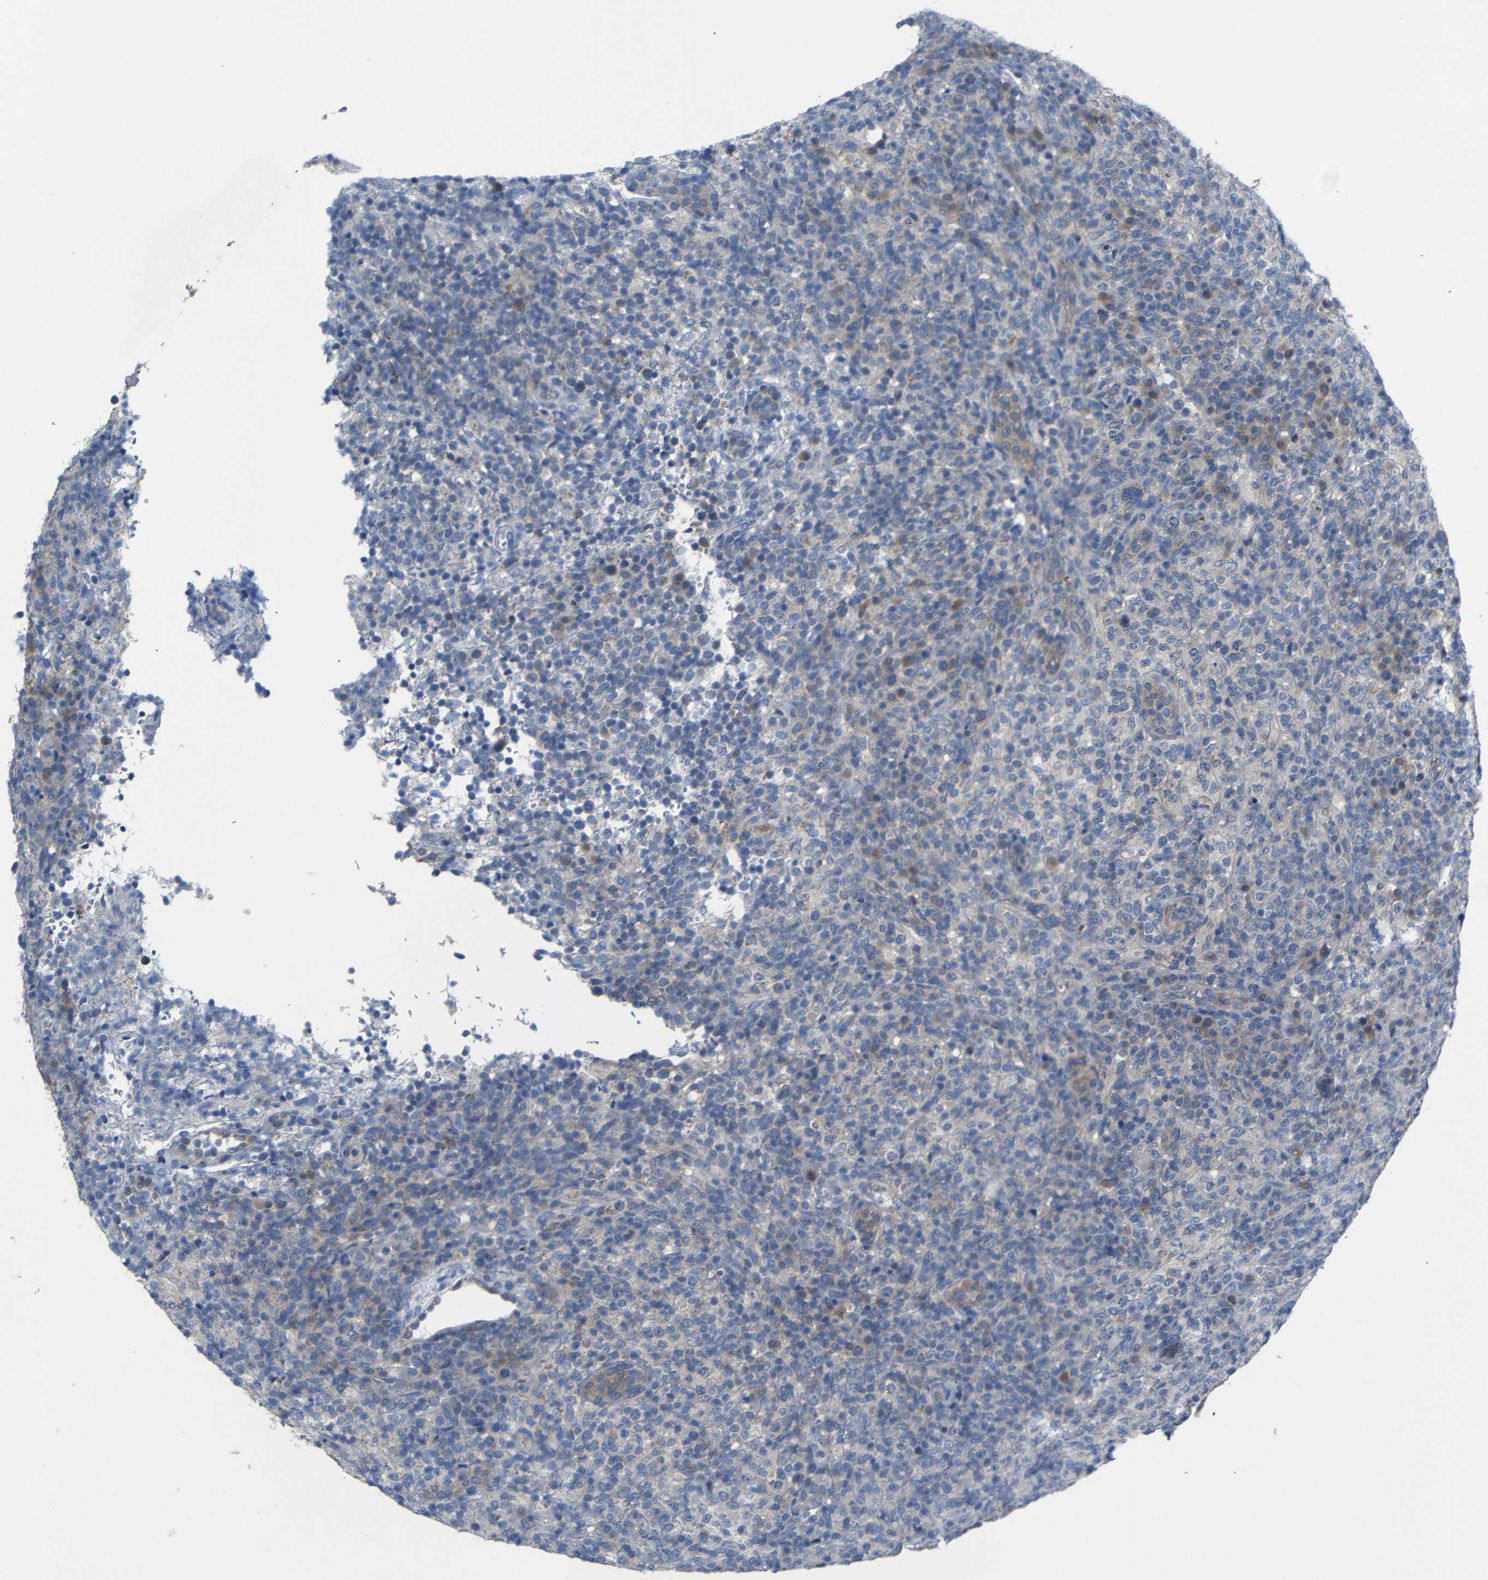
{"staining": {"intensity": "weak", "quantity": "25%-75%", "location": "cytoplasmic/membranous"}, "tissue": "lymphoma", "cell_type": "Tumor cells", "image_type": "cancer", "snomed": [{"axis": "morphology", "description": "Malignant lymphoma, non-Hodgkin's type, High grade"}, {"axis": "topography", "description": "Lymph node"}], "caption": "Immunohistochemical staining of human lymphoma exhibits low levels of weak cytoplasmic/membranous protein expression in approximately 25%-75% of tumor cells.", "gene": "TBC1D32", "patient": {"sex": "female", "age": 76}}